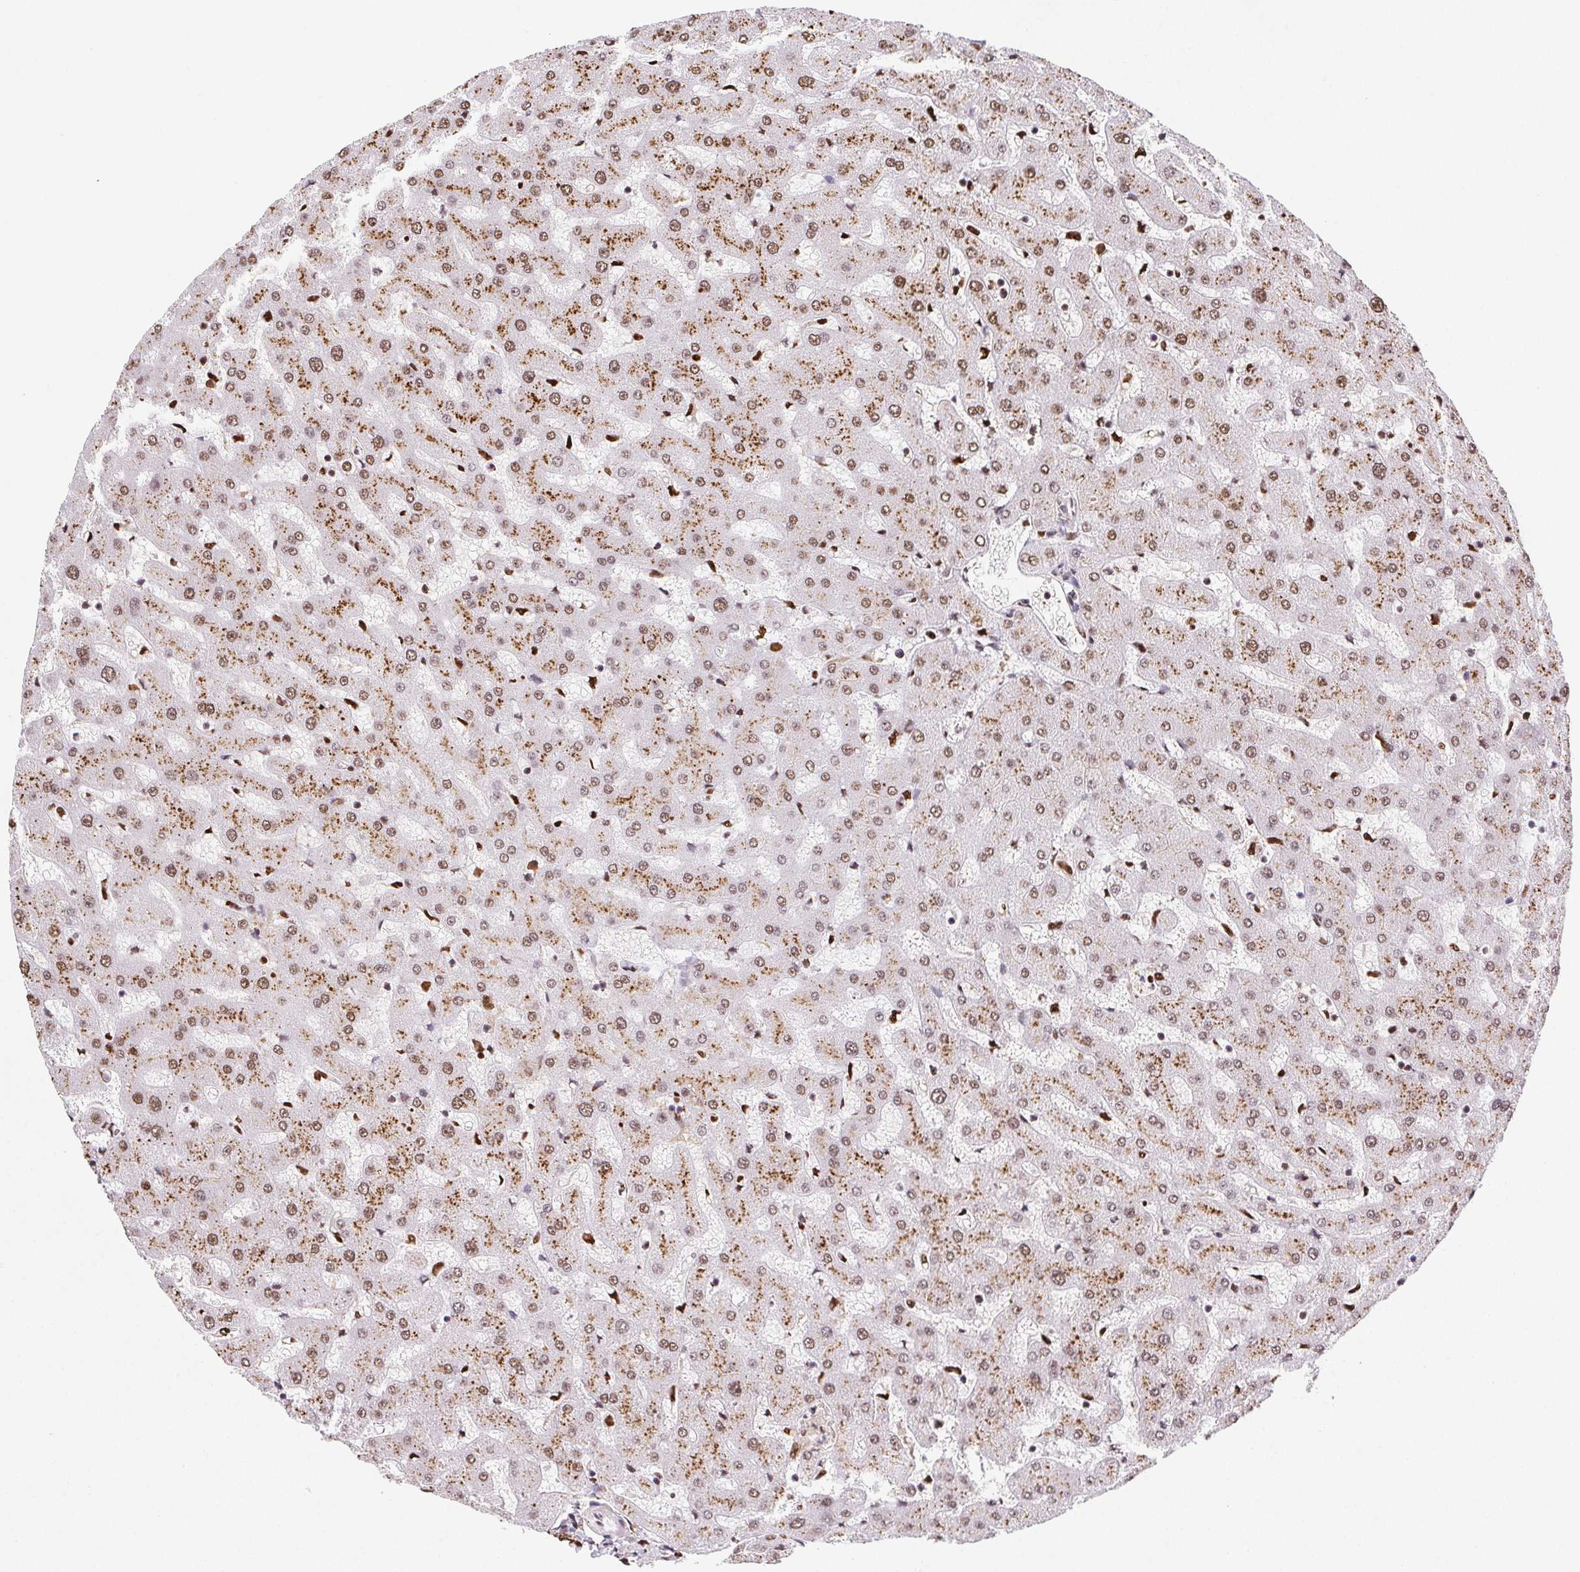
{"staining": {"intensity": "moderate", "quantity": ">75%", "location": "nuclear"}, "tissue": "liver", "cell_type": "Cholangiocytes", "image_type": "normal", "snomed": [{"axis": "morphology", "description": "Normal tissue, NOS"}, {"axis": "topography", "description": "Liver"}], "caption": "Protein positivity by IHC displays moderate nuclear staining in about >75% of cholangiocytes in normal liver.", "gene": "SETSIP", "patient": {"sex": "female", "age": 63}}